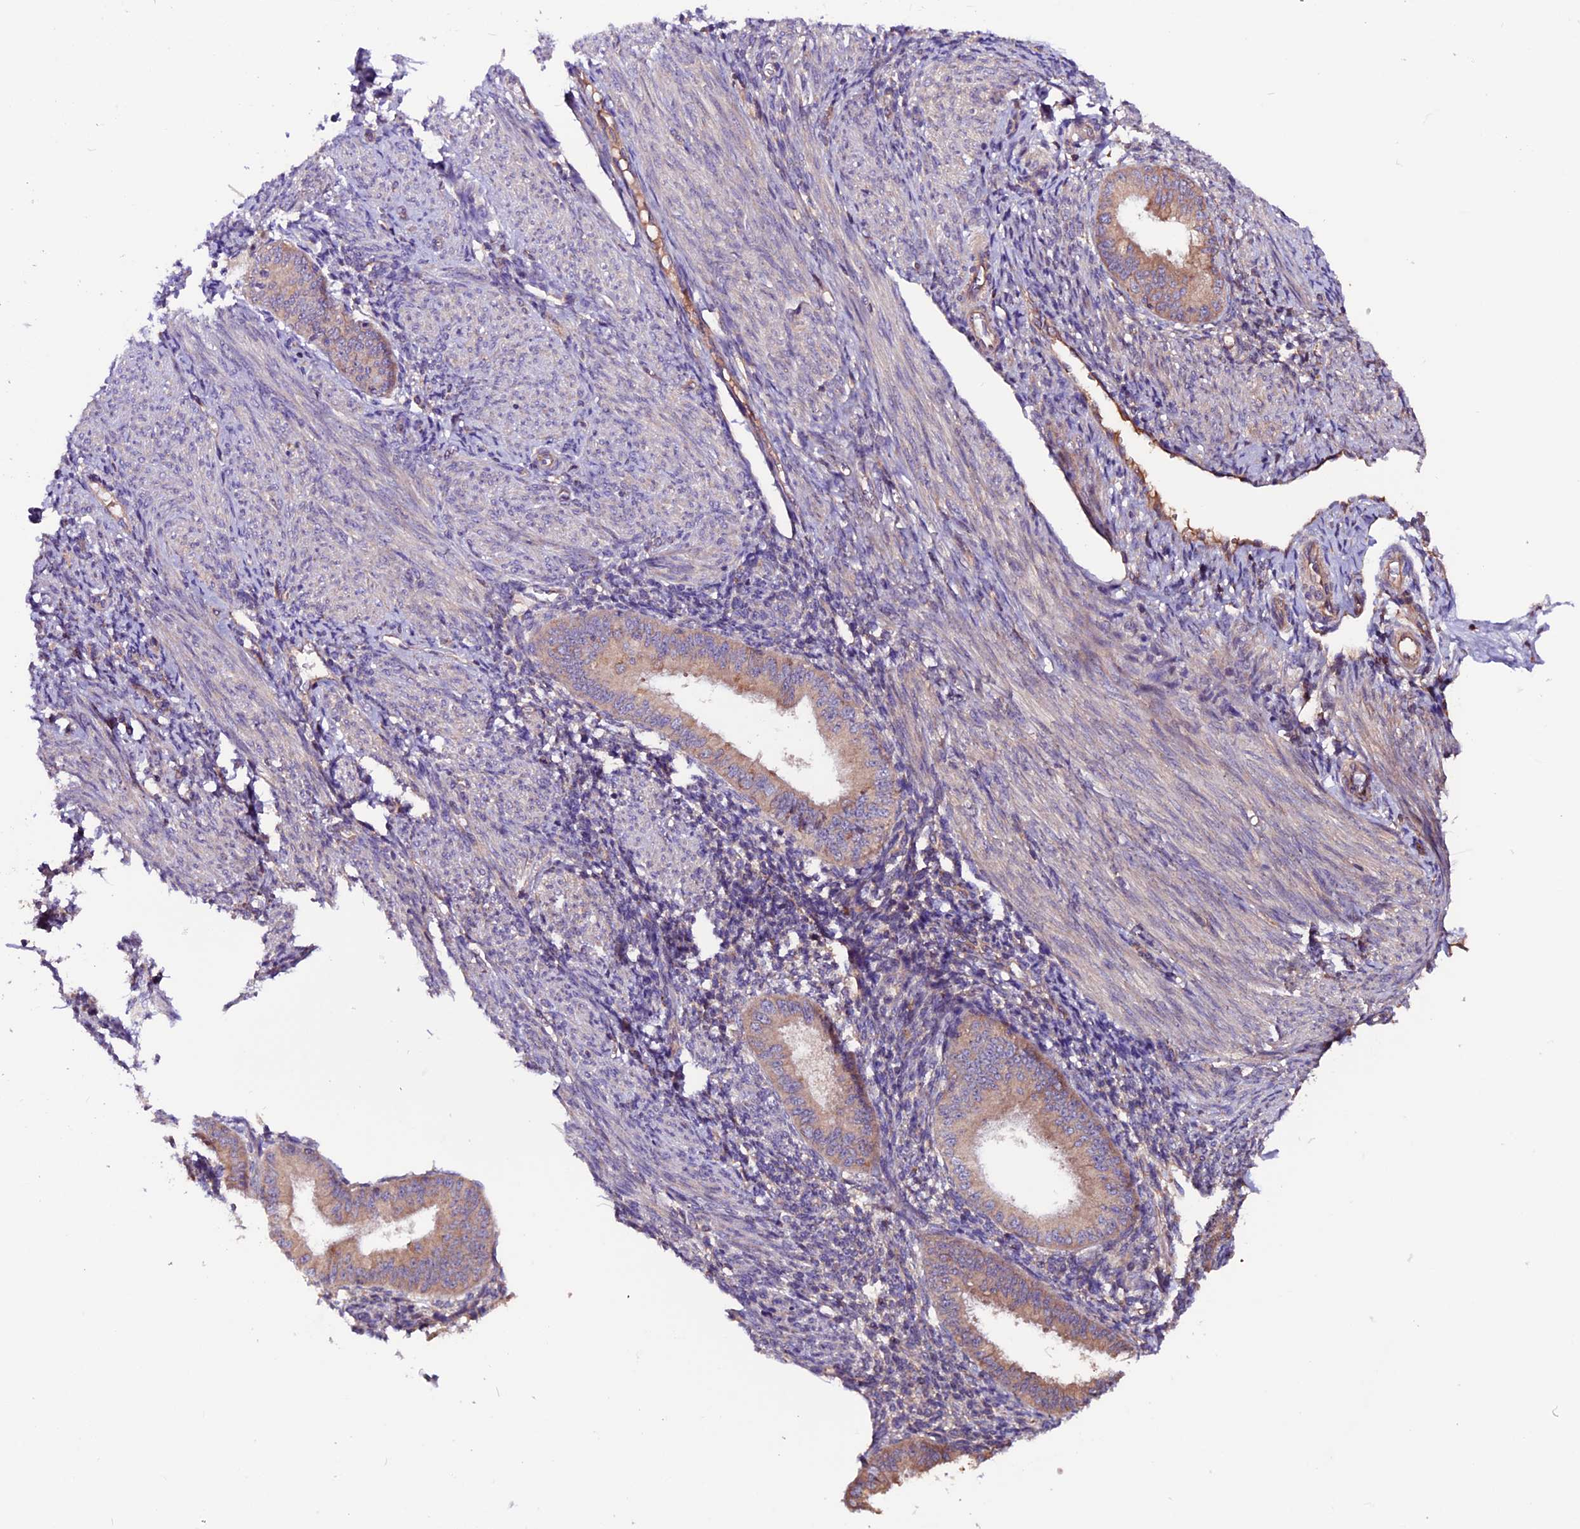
{"staining": {"intensity": "negative", "quantity": "none", "location": "none"}, "tissue": "endometrium", "cell_type": "Cells in endometrial stroma", "image_type": "normal", "snomed": [{"axis": "morphology", "description": "Normal tissue, NOS"}, {"axis": "topography", "description": "Uterus"}, {"axis": "topography", "description": "Endometrium"}], "caption": "IHC photomicrograph of unremarkable human endometrium stained for a protein (brown), which demonstrates no positivity in cells in endometrial stroma.", "gene": "ZNF598", "patient": {"sex": "female", "age": 48}}